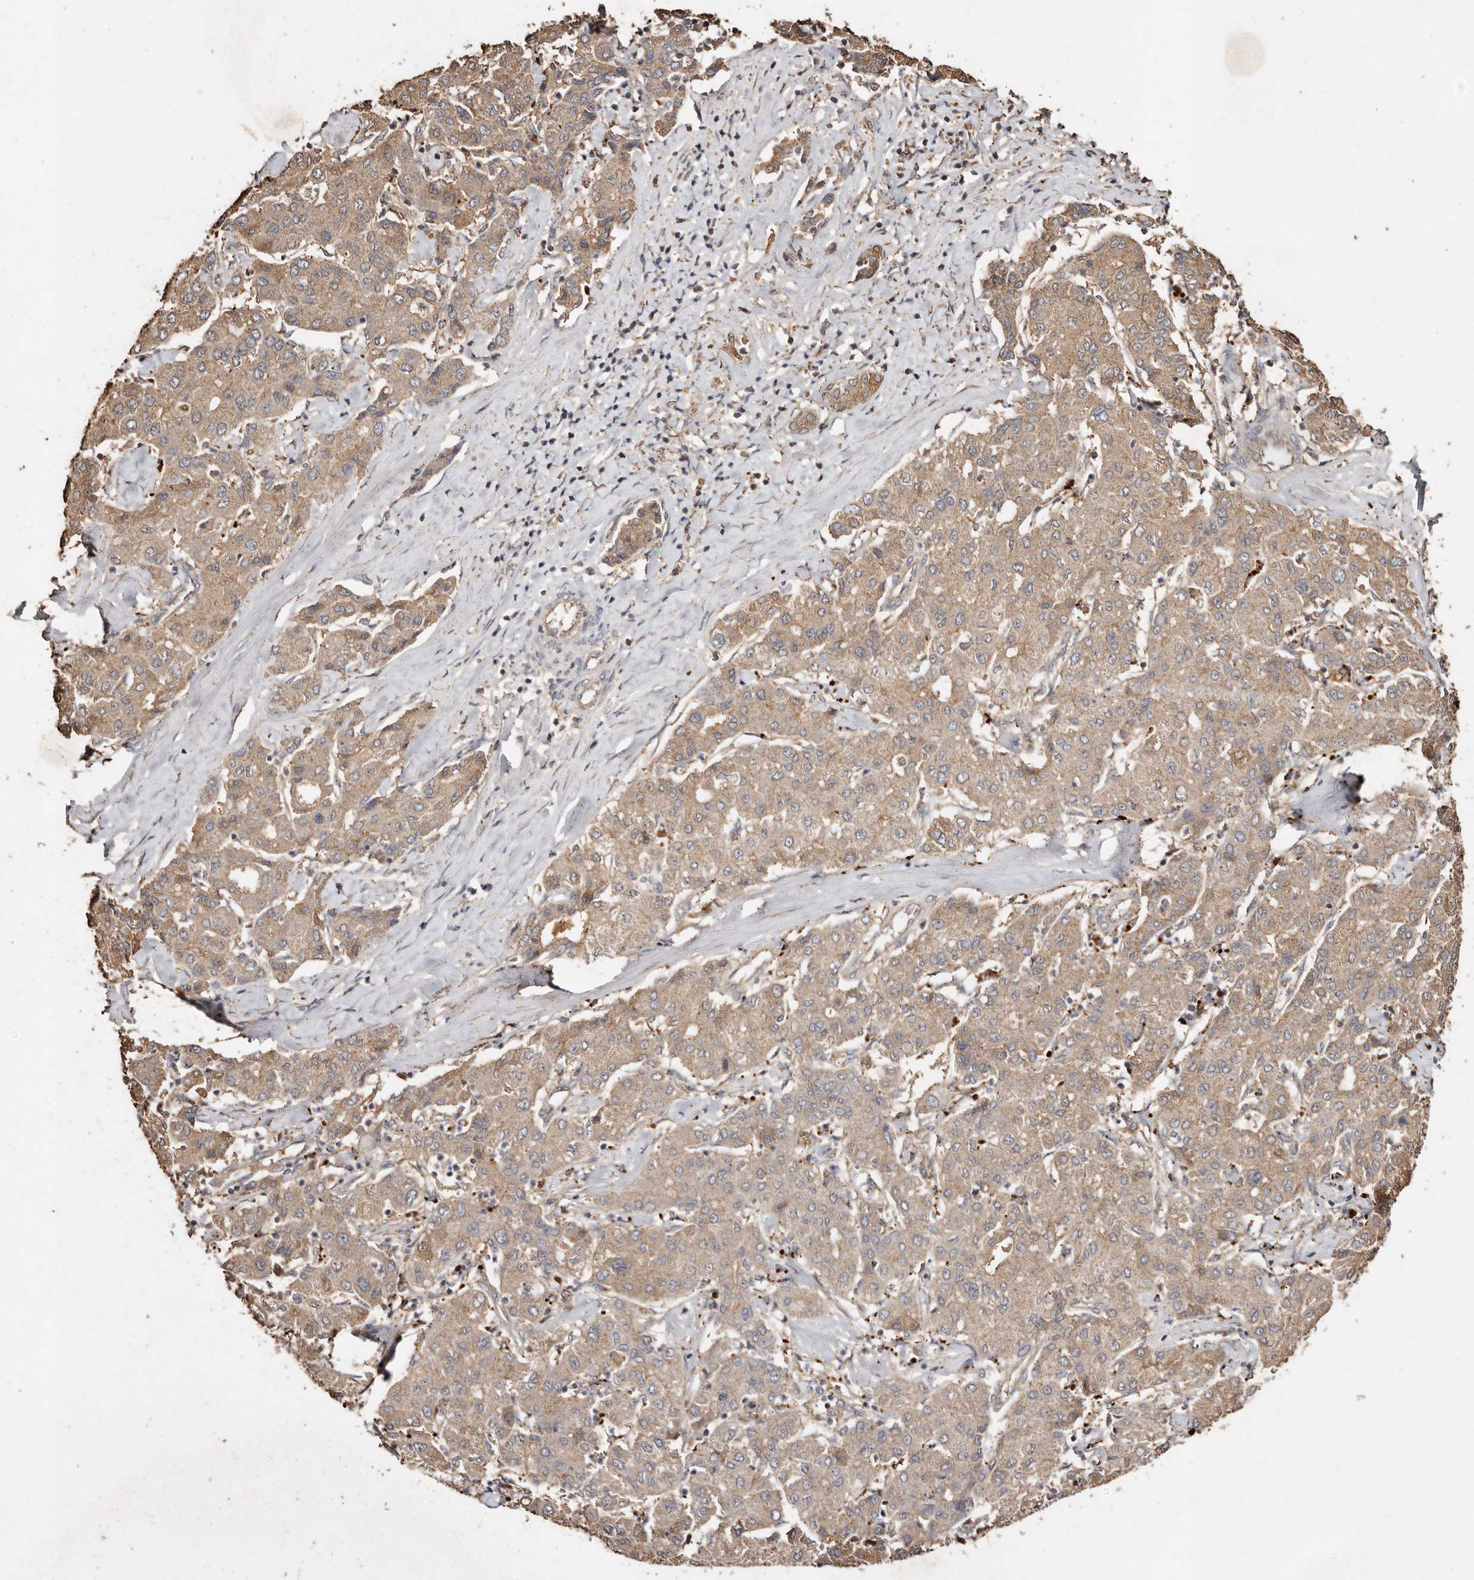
{"staining": {"intensity": "weak", "quantity": ">75%", "location": "cytoplasmic/membranous"}, "tissue": "liver cancer", "cell_type": "Tumor cells", "image_type": "cancer", "snomed": [{"axis": "morphology", "description": "Carcinoma, Hepatocellular, NOS"}, {"axis": "topography", "description": "Liver"}], "caption": "Hepatocellular carcinoma (liver) stained with a brown dye demonstrates weak cytoplasmic/membranous positive expression in about >75% of tumor cells.", "gene": "FARS2", "patient": {"sex": "male", "age": 65}}